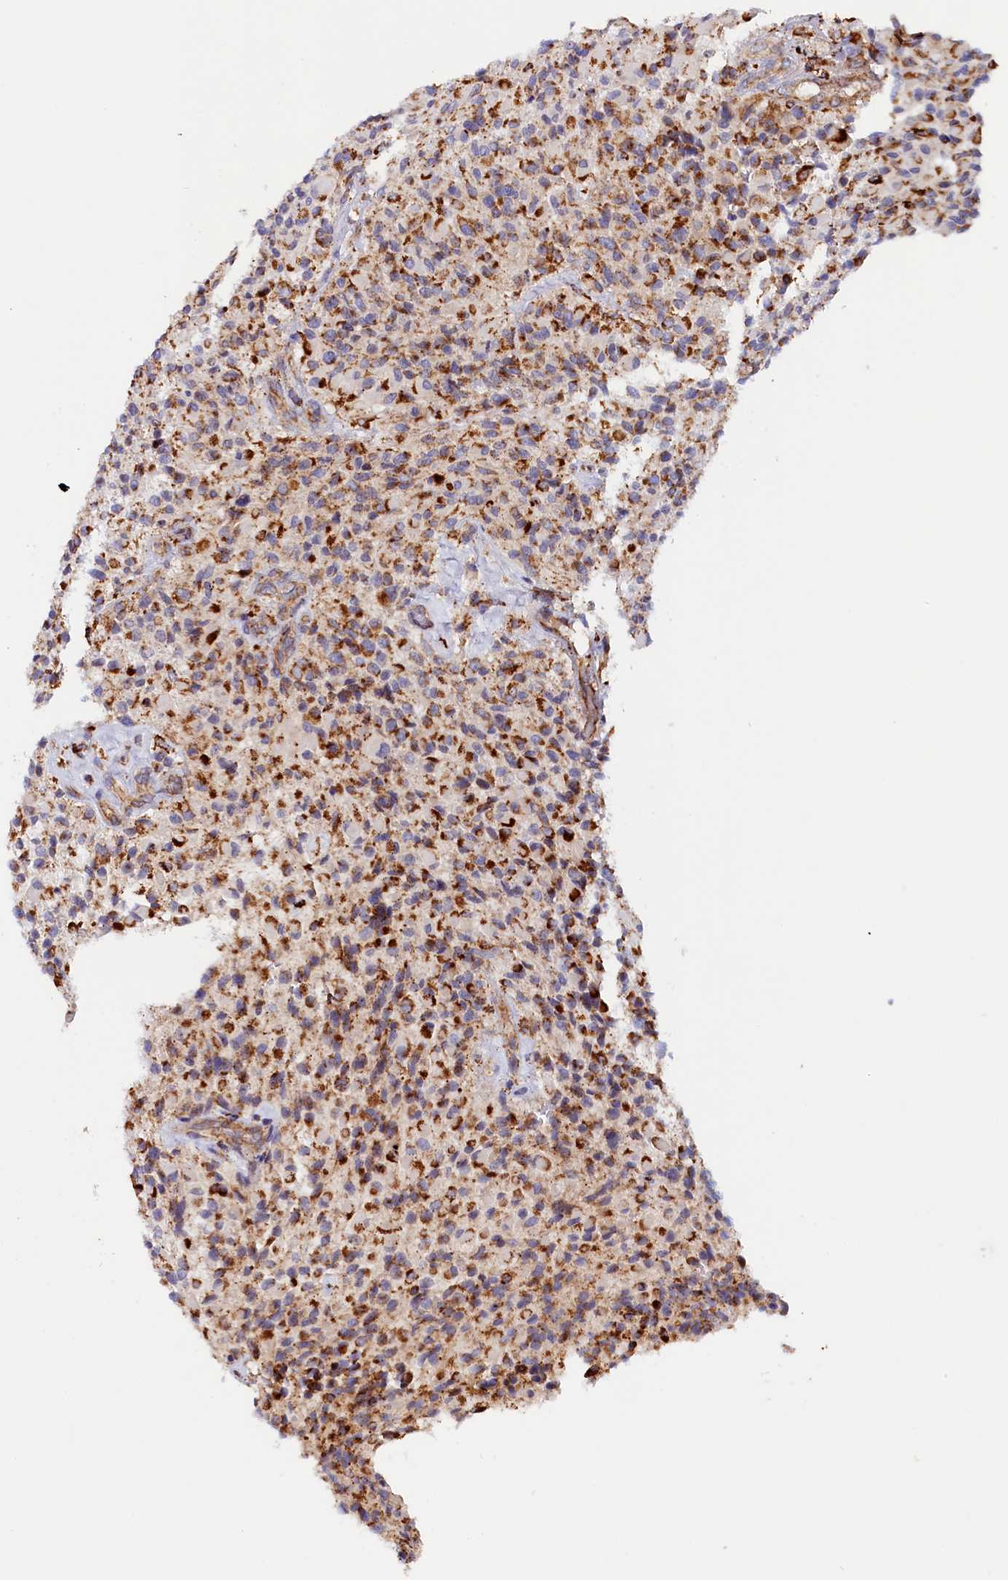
{"staining": {"intensity": "moderate", "quantity": ">75%", "location": "cytoplasmic/membranous"}, "tissue": "glioma", "cell_type": "Tumor cells", "image_type": "cancer", "snomed": [{"axis": "morphology", "description": "Glioma, malignant, High grade"}, {"axis": "topography", "description": "Brain"}], "caption": "Malignant glioma (high-grade) stained with a protein marker exhibits moderate staining in tumor cells.", "gene": "AKTIP", "patient": {"sex": "male", "age": 71}}